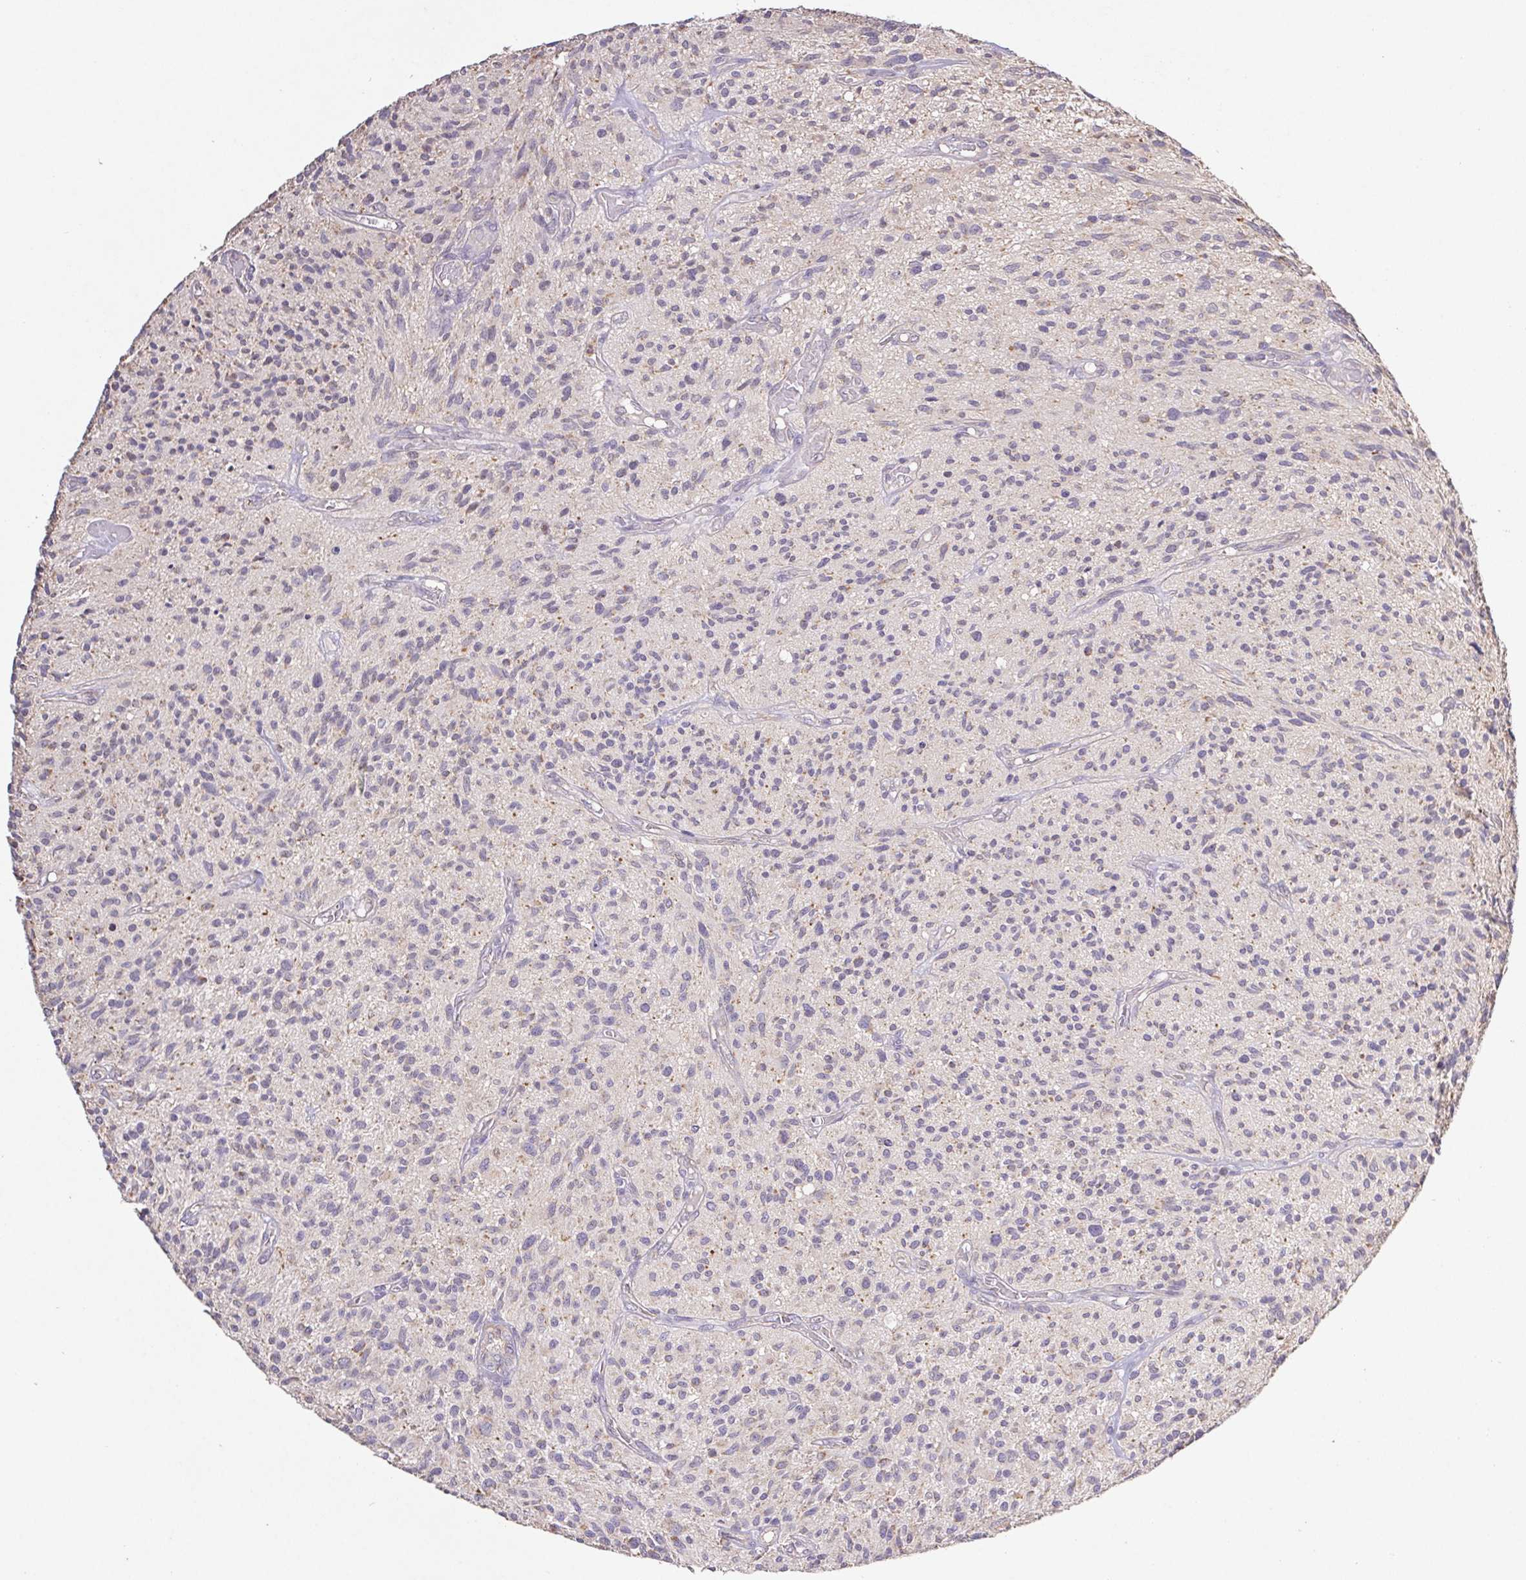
{"staining": {"intensity": "negative", "quantity": "none", "location": "none"}, "tissue": "glioma", "cell_type": "Tumor cells", "image_type": "cancer", "snomed": [{"axis": "morphology", "description": "Glioma, malignant, High grade"}, {"axis": "topography", "description": "Brain"}], "caption": "Tumor cells are negative for brown protein staining in malignant glioma (high-grade).", "gene": "RAB11A", "patient": {"sex": "male", "age": 75}}